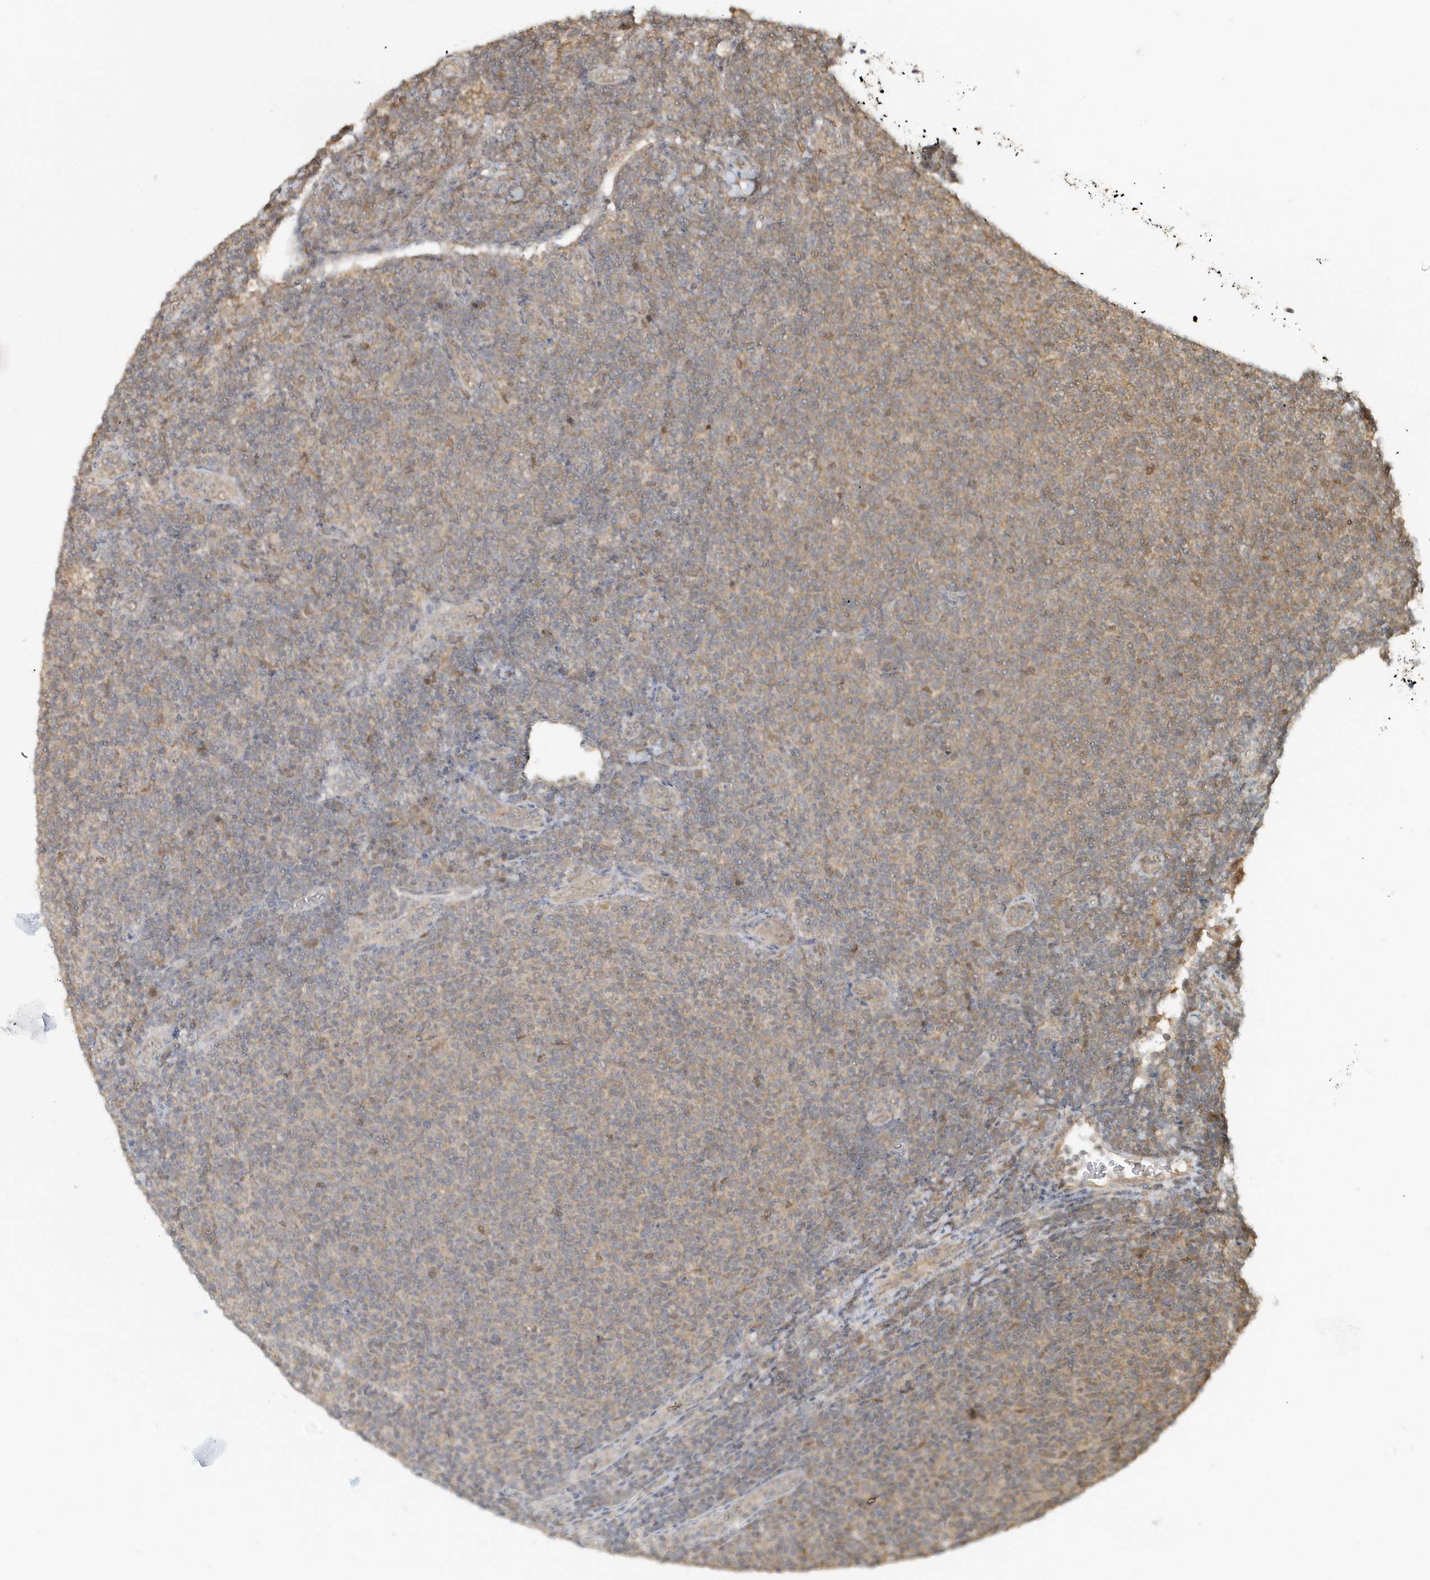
{"staining": {"intensity": "weak", "quantity": "25%-75%", "location": "cytoplasmic/membranous"}, "tissue": "lymphoma", "cell_type": "Tumor cells", "image_type": "cancer", "snomed": [{"axis": "morphology", "description": "Malignant lymphoma, non-Hodgkin's type, Low grade"}, {"axis": "topography", "description": "Lymph node"}], "caption": "Malignant lymphoma, non-Hodgkin's type (low-grade) stained with DAB immunohistochemistry (IHC) exhibits low levels of weak cytoplasmic/membranous staining in approximately 25%-75% of tumor cells.", "gene": "PSMD6", "patient": {"sex": "male", "age": 66}}